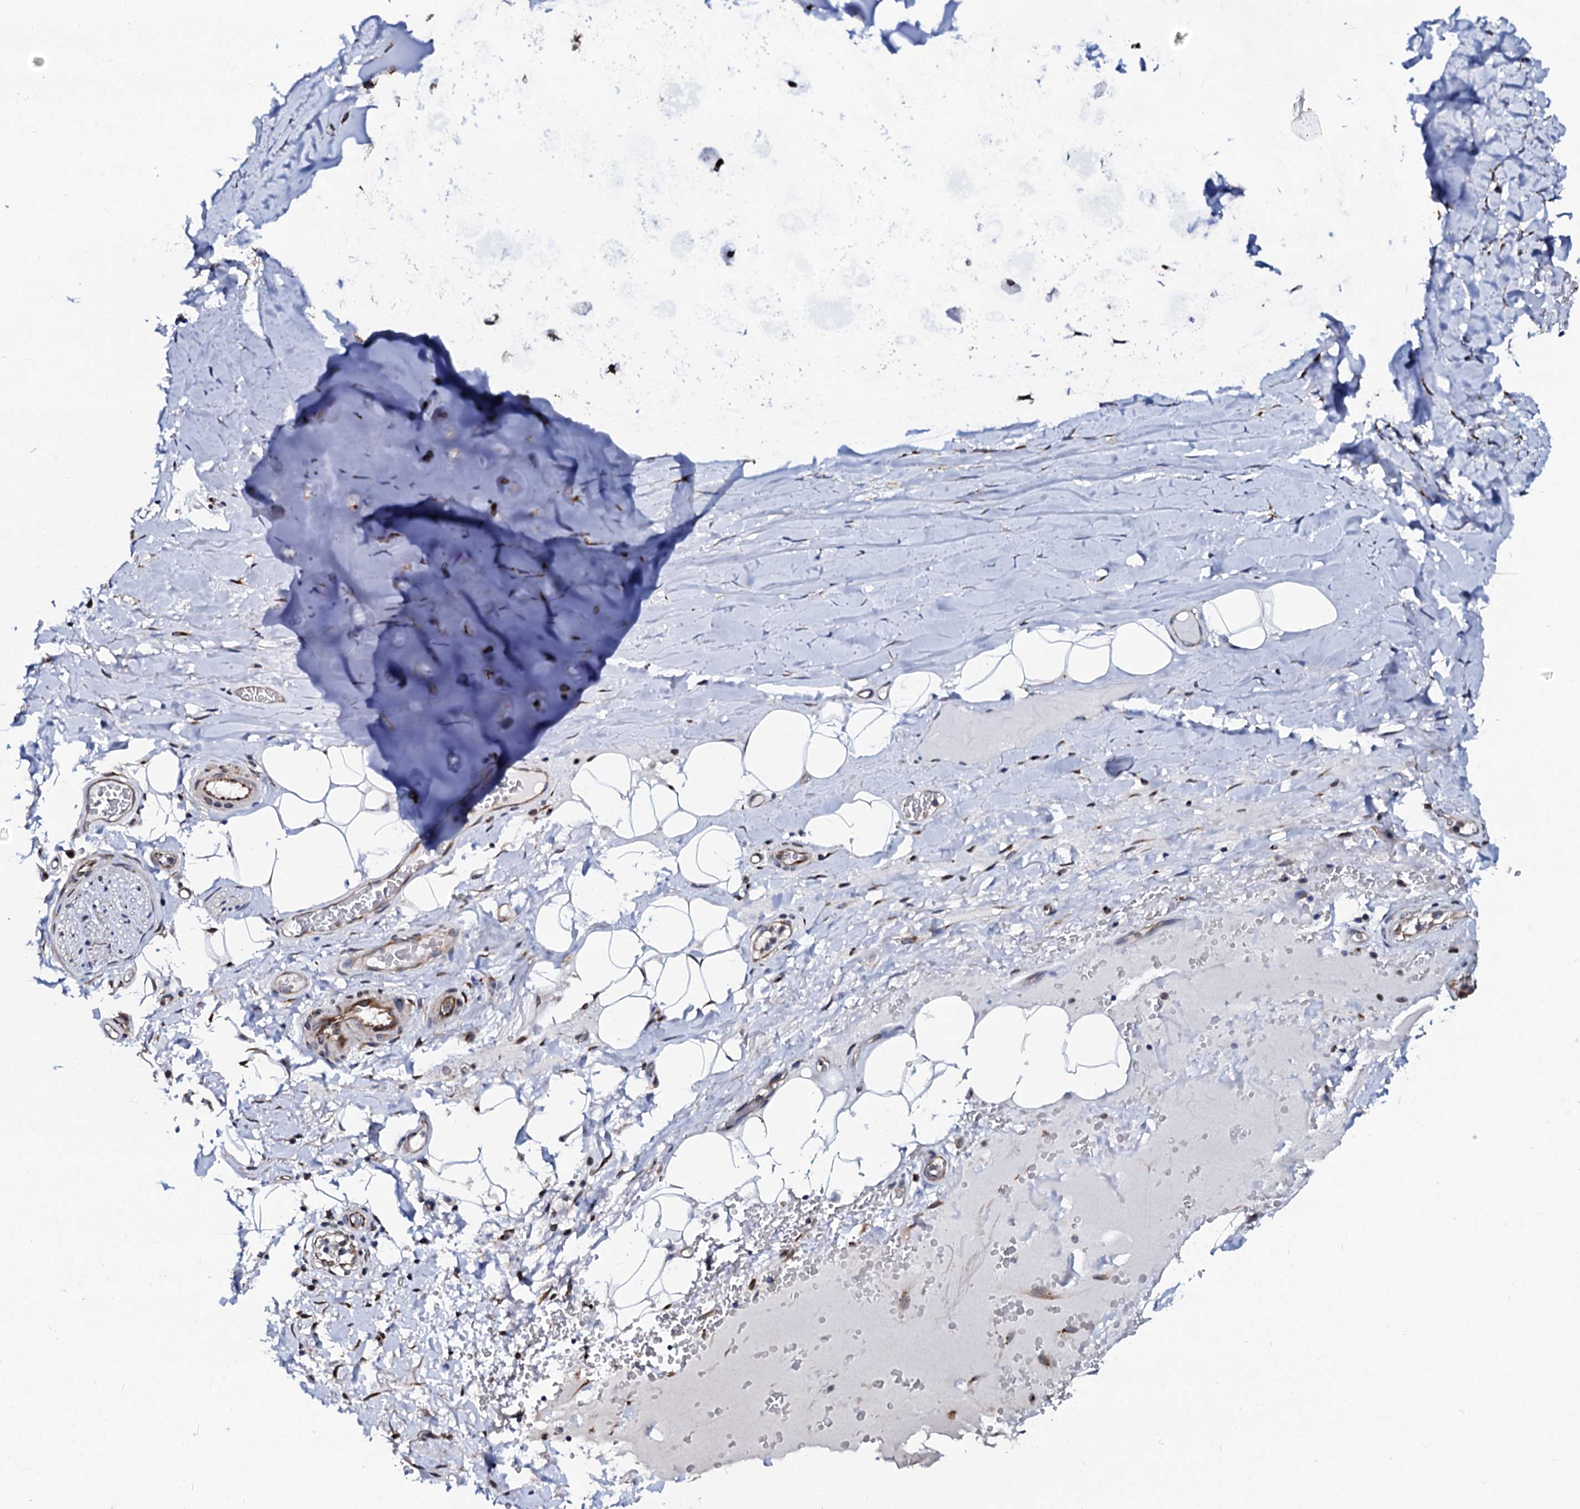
{"staining": {"intensity": "negative", "quantity": "none", "location": "none"}, "tissue": "adipose tissue", "cell_type": "Adipocytes", "image_type": "normal", "snomed": [{"axis": "morphology", "description": "Normal tissue, NOS"}, {"axis": "topography", "description": "Cartilage tissue"}], "caption": "The histopathology image exhibits no significant expression in adipocytes of adipose tissue. (DAB (3,3'-diaminobenzidine) immunohistochemistry (IHC) visualized using brightfield microscopy, high magnification).", "gene": "TMCO3", "patient": {"sex": "female", "age": 63}}